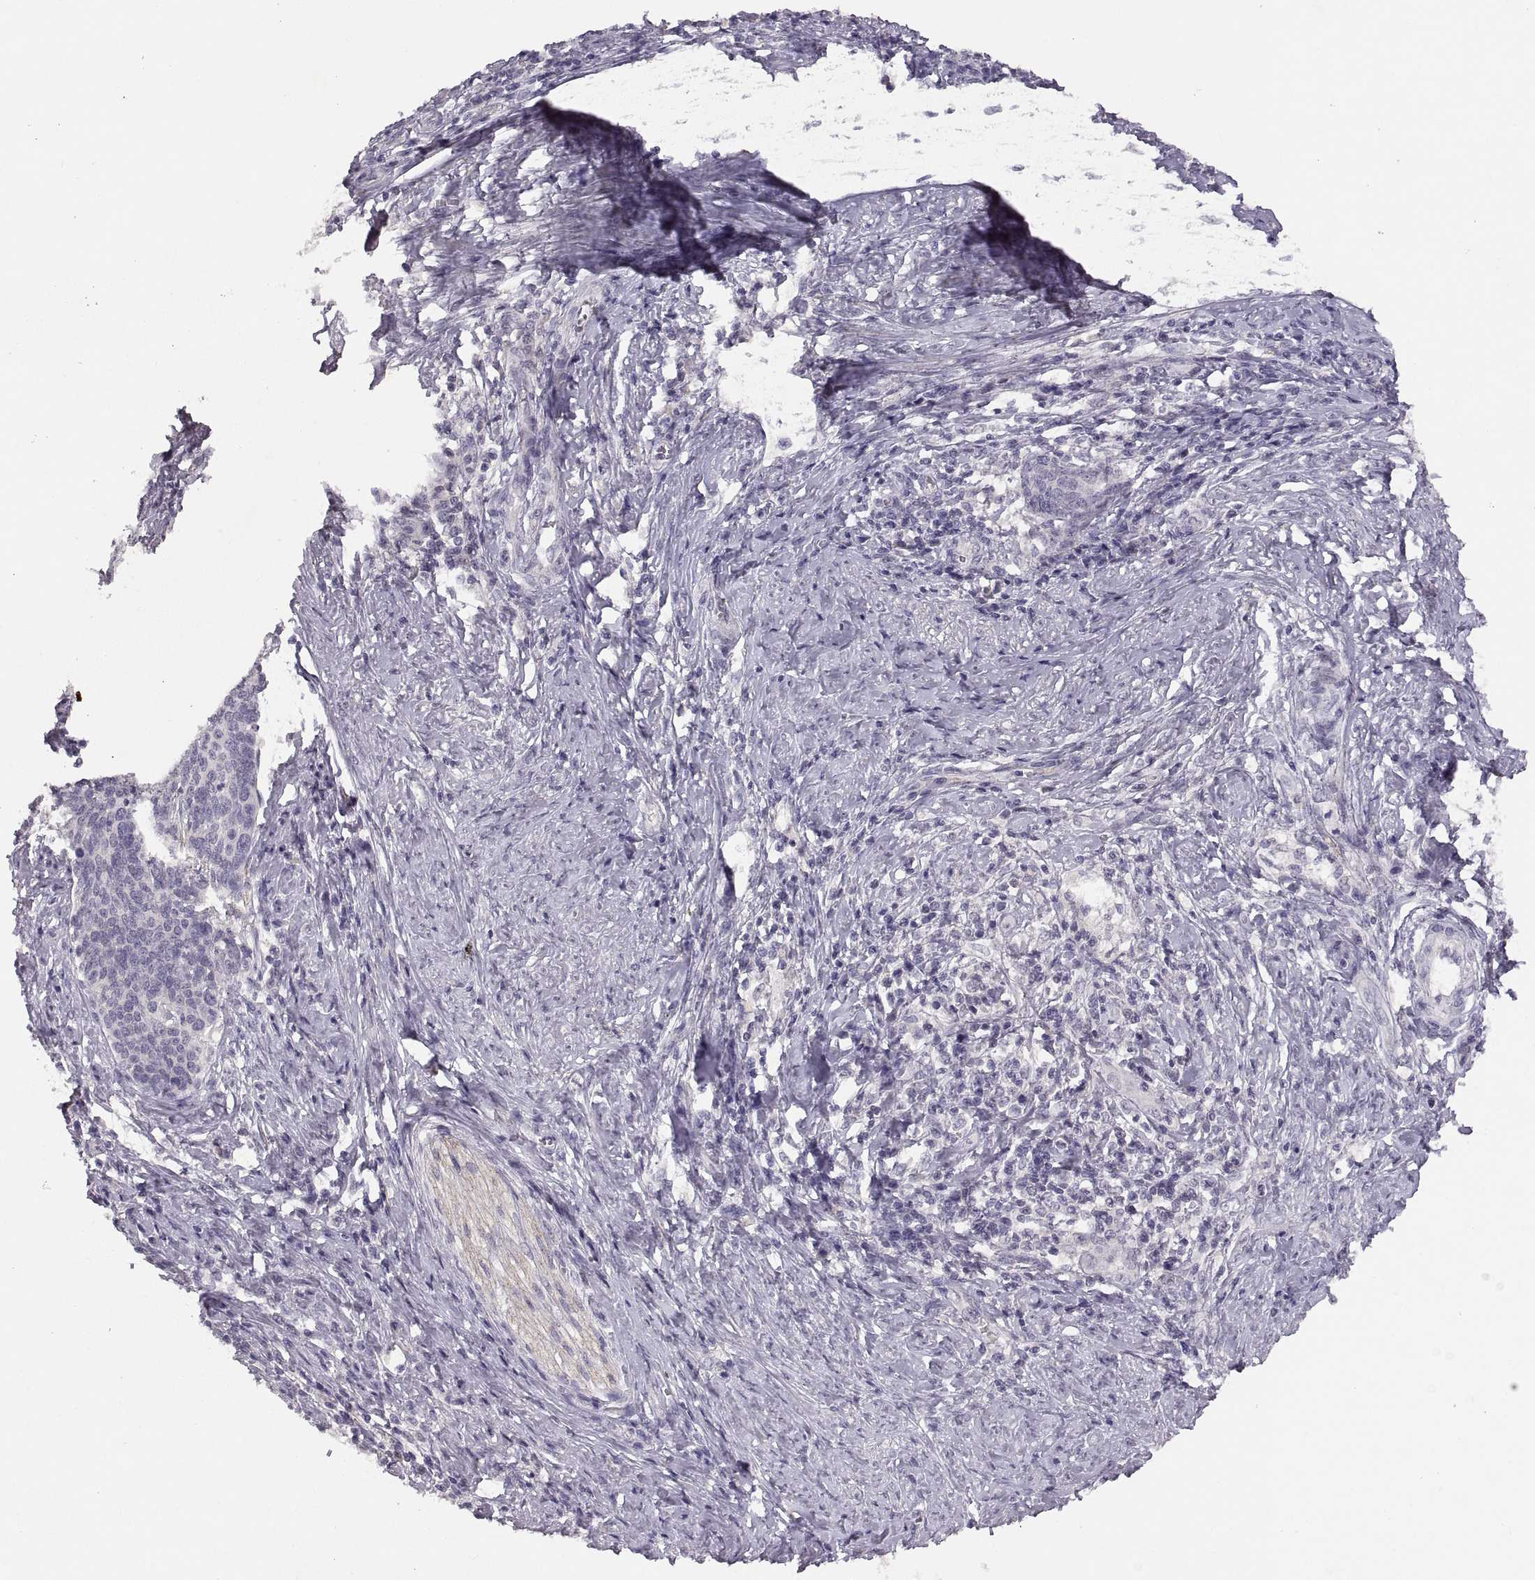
{"staining": {"intensity": "negative", "quantity": "none", "location": "none"}, "tissue": "cervical cancer", "cell_type": "Tumor cells", "image_type": "cancer", "snomed": [{"axis": "morphology", "description": "Squamous cell carcinoma, NOS"}, {"axis": "topography", "description": "Cervix"}], "caption": "This micrograph is of squamous cell carcinoma (cervical) stained with immunohistochemistry (IHC) to label a protein in brown with the nuclei are counter-stained blue. There is no positivity in tumor cells.", "gene": "CDH2", "patient": {"sex": "female", "age": 39}}